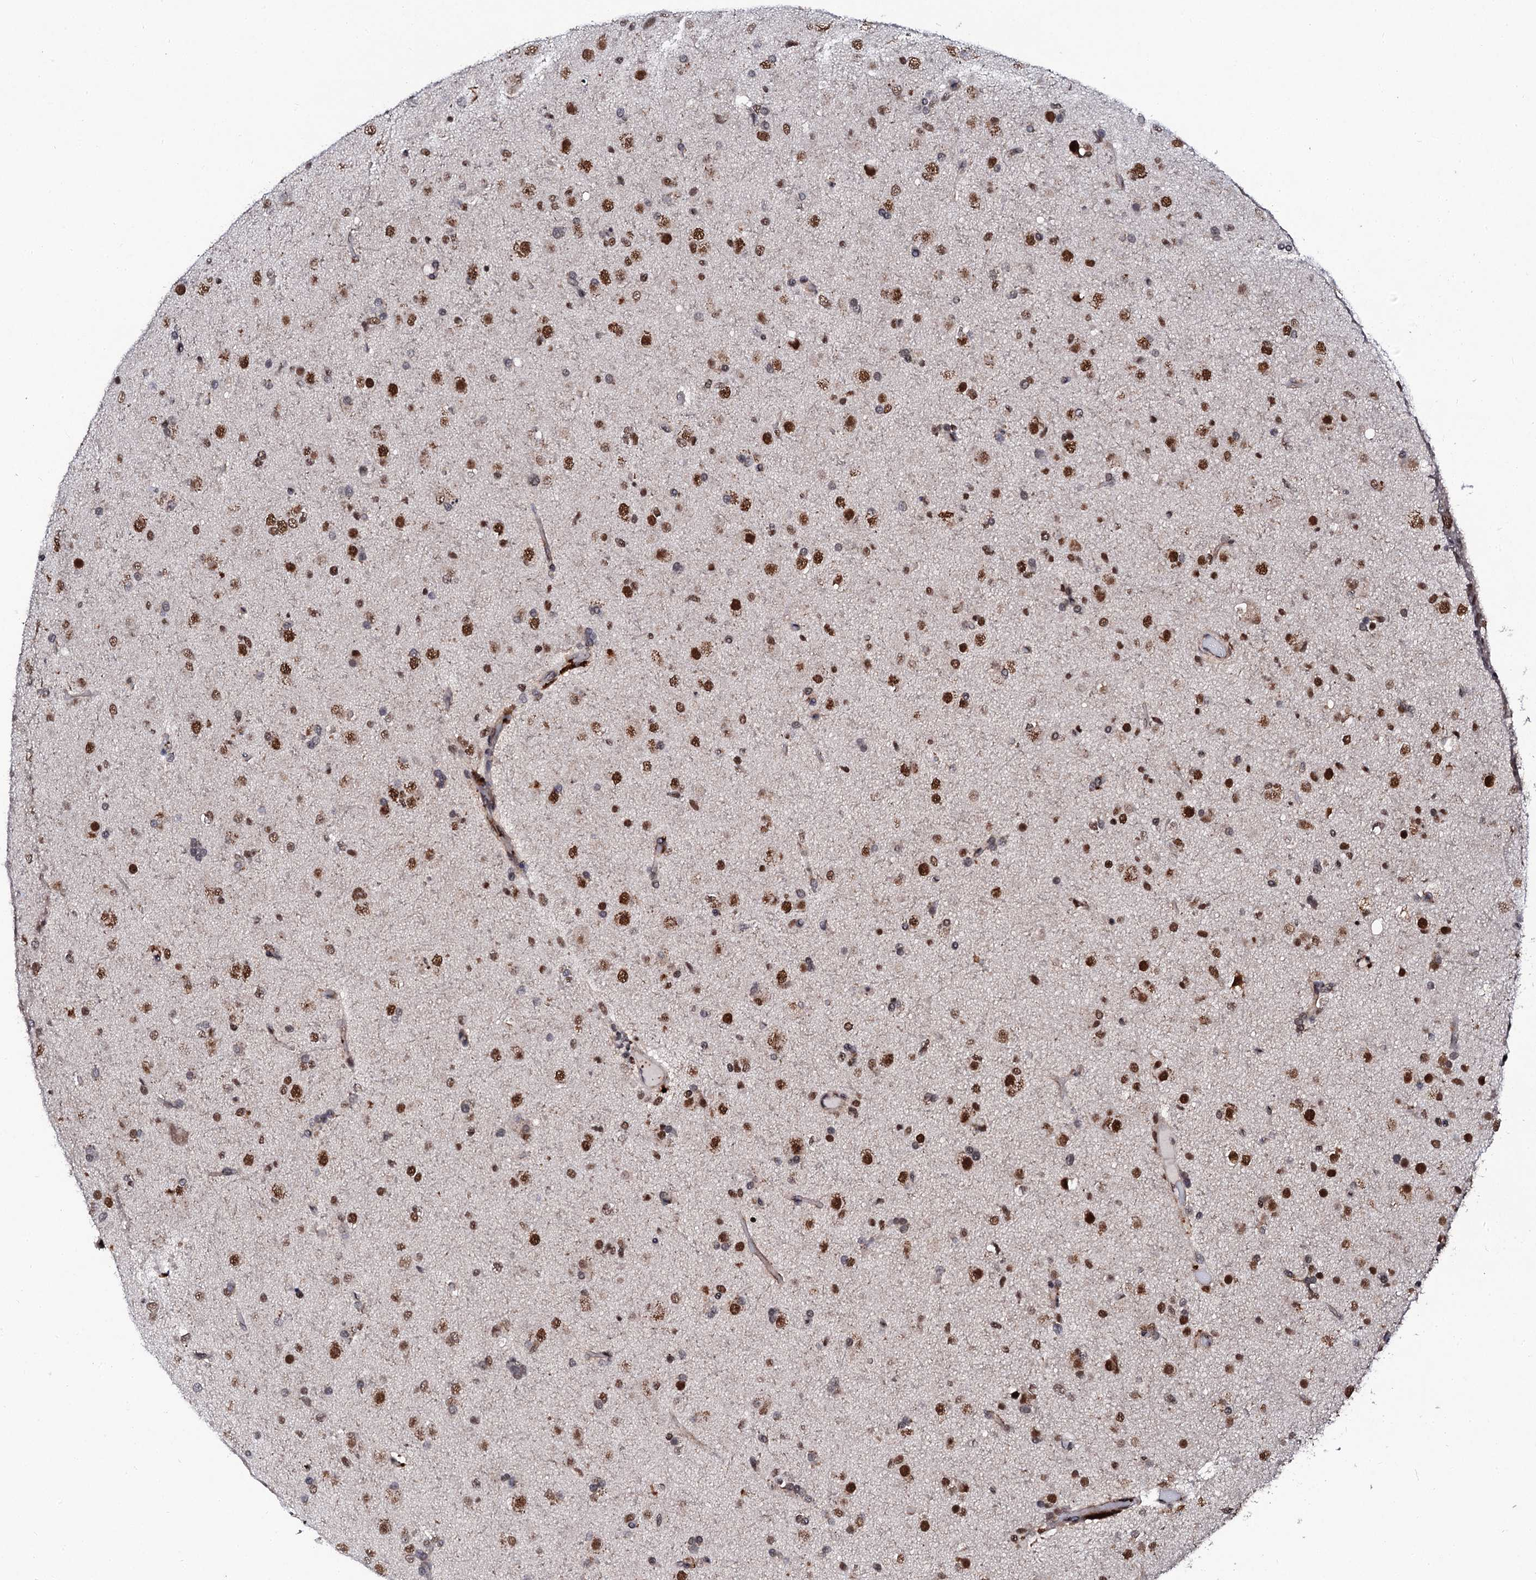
{"staining": {"intensity": "strong", "quantity": ">75%", "location": "nuclear"}, "tissue": "glioma", "cell_type": "Tumor cells", "image_type": "cancer", "snomed": [{"axis": "morphology", "description": "Glioma, malignant, Low grade"}, {"axis": "topography", "description": "Brain"}], "caption": "Immunohistochemistry (IHC) of human glioma shows high levels of strong nuclear expression in about >75% of tumor cells.", "gene": "CSTF3", "patient": {"sex": "male", "age": 65}}